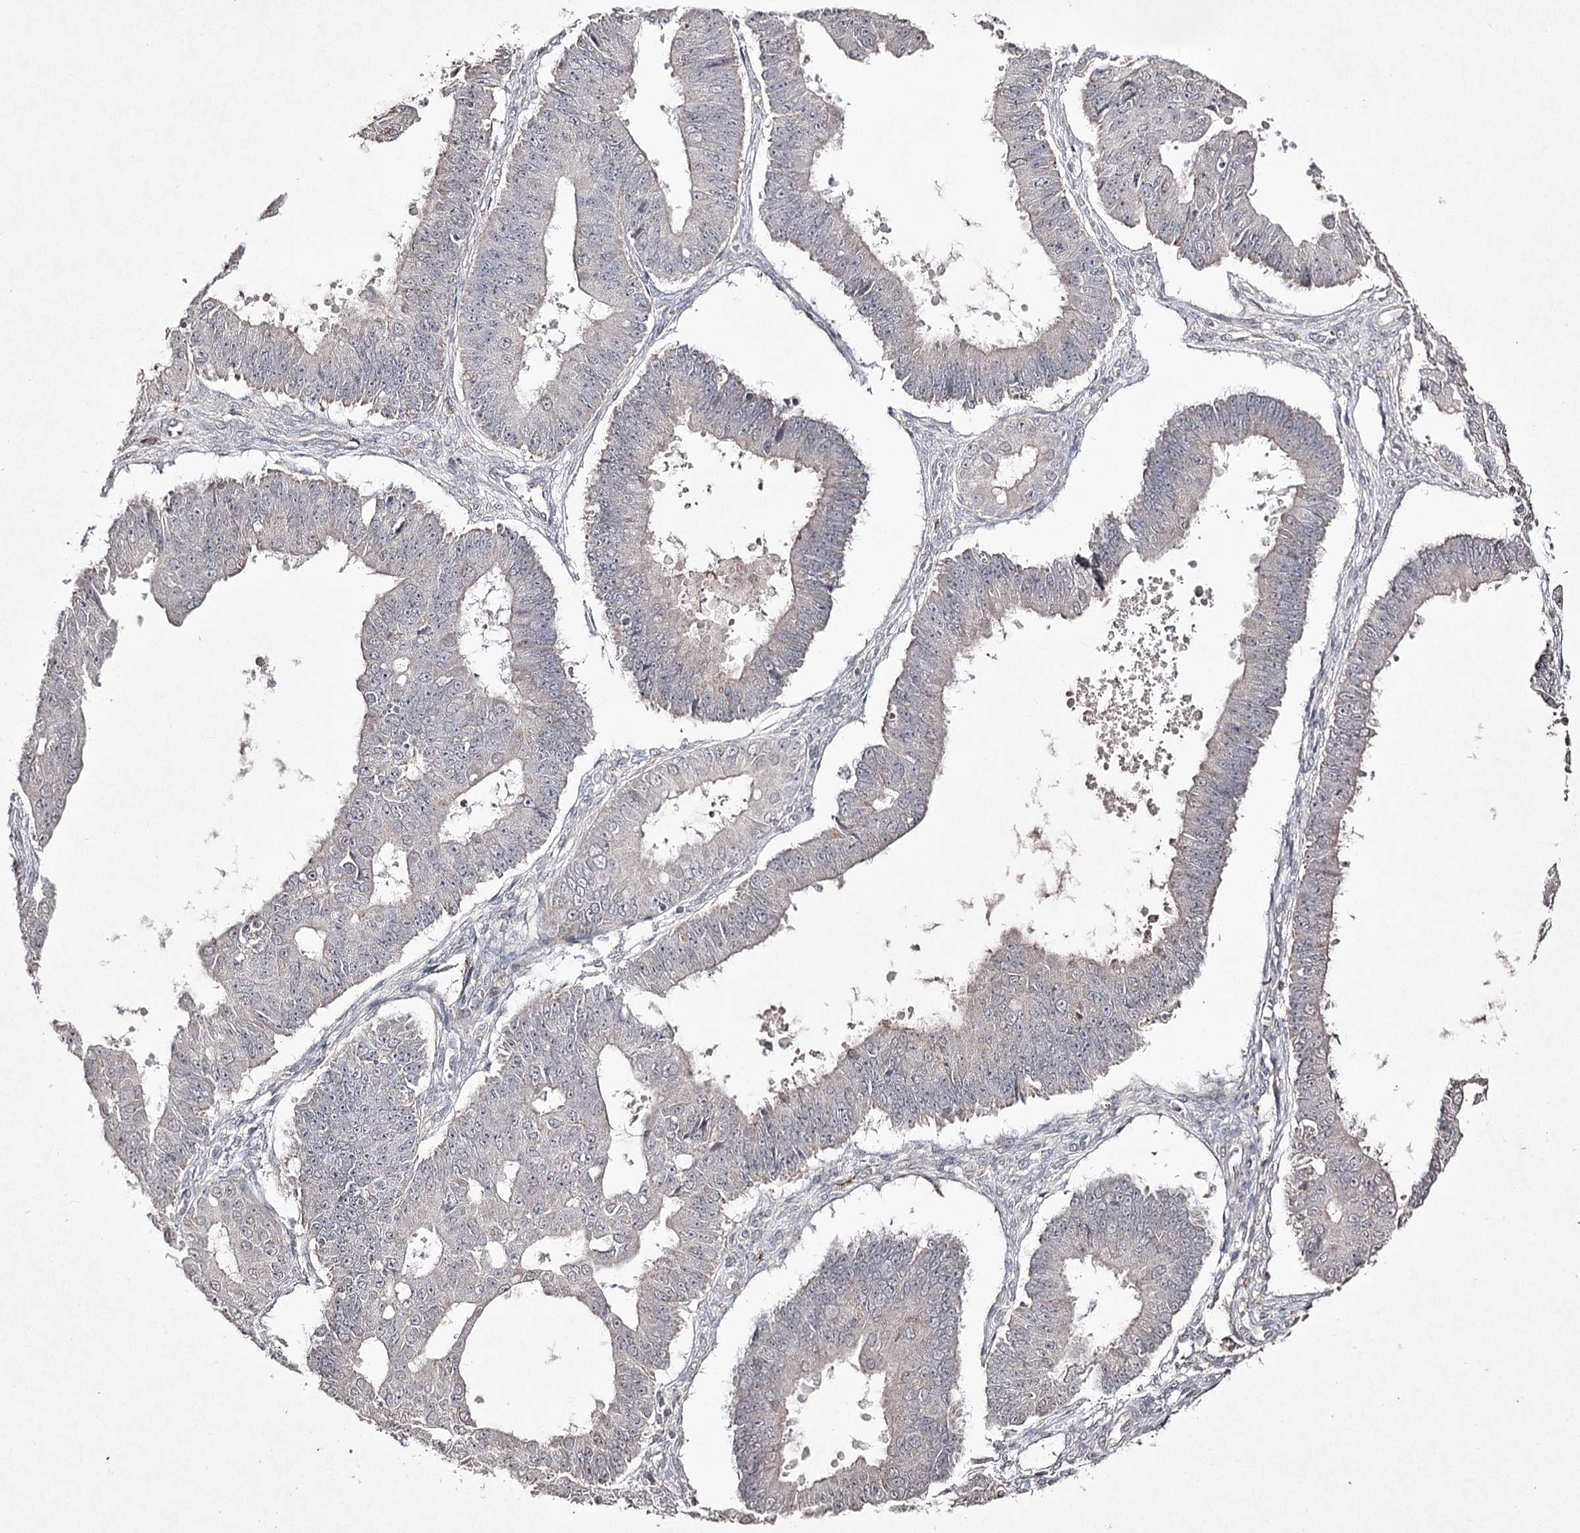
{"staining": {"intensity": "negative", "quantity": "none", "location": "none"}, "tissue": "ovarian cancer", "cell_type": "Tumor cells", "image_type": "cancer", "snomed": [{"axis": "morphology", "description": "Carcinoma, endometroid"}, {"axis": "topography", "description": "Appendix"}, {"axis": "topography", "description": "Ovary"}], "caption": "An image of human endometroid carcinoma (ovarian) is negative for staining in tumor cells. The staining was performed using DAB (3,3'-diaminobenzidine) to visualize the protein expression in brown, while the nuclei were stained in blue with hematoxylin (Magnification: 20x).", "gene": "SYNGR3", "patient": {"sex": "female", "age": 42}}